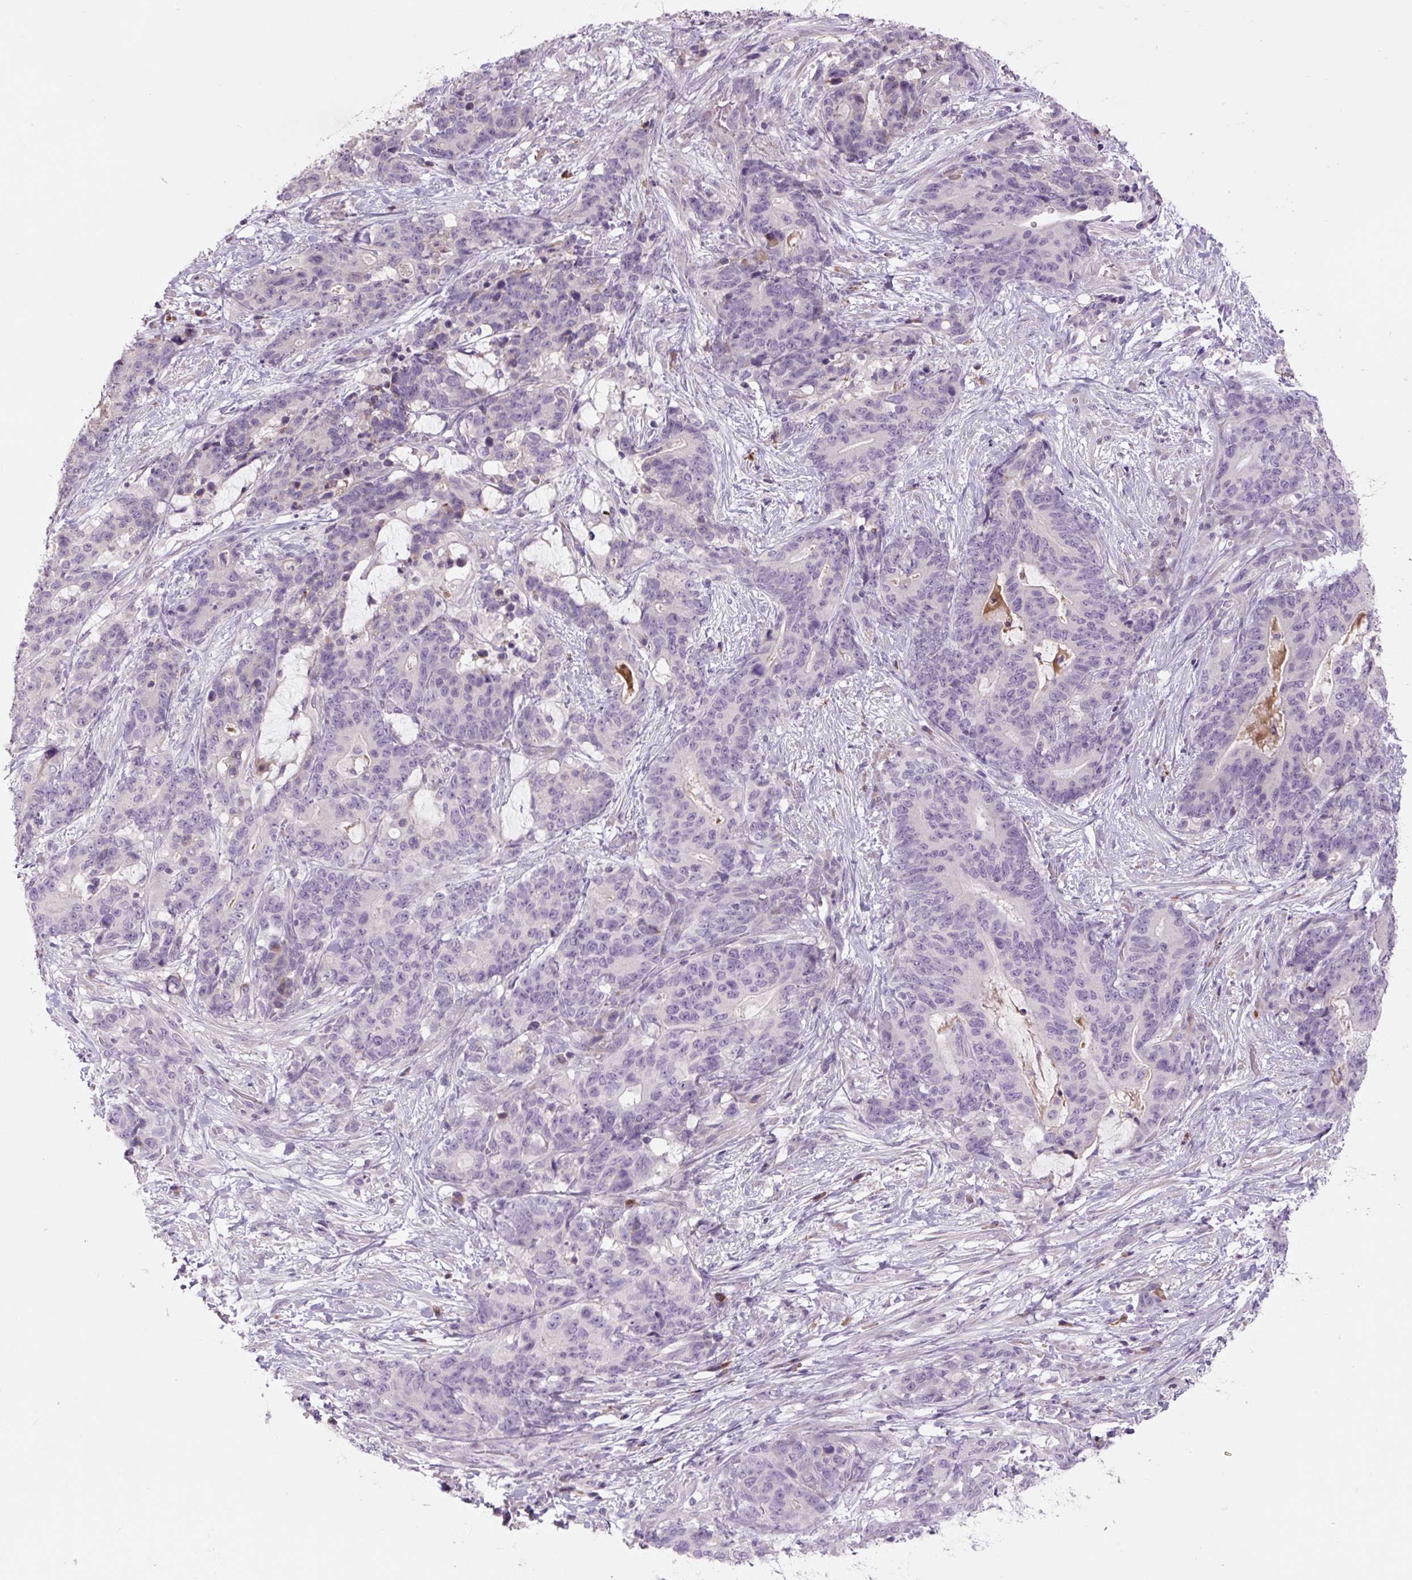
{"staining": {"intensity": "negative", "quantity": "none", "location": "none"}, "tissue": "stomach cancer", "cell_type": "Tumor cells", "image_type": "cancer", "snomed": [{"axis": "morphology", "description": "Normal tissue, NOS"}, {"axis": "morphology", "description": "Adenocarcinoma, NOS"}, {"axis": "topography", "description": "Stomach"}], "caption": "This is a image of immunohistochemistry staining of stomach adenocarcinoma, which shows no expression in tumor cells.", "gene": "TMEM100", "patient": {"sex": "female", "age": 64}}